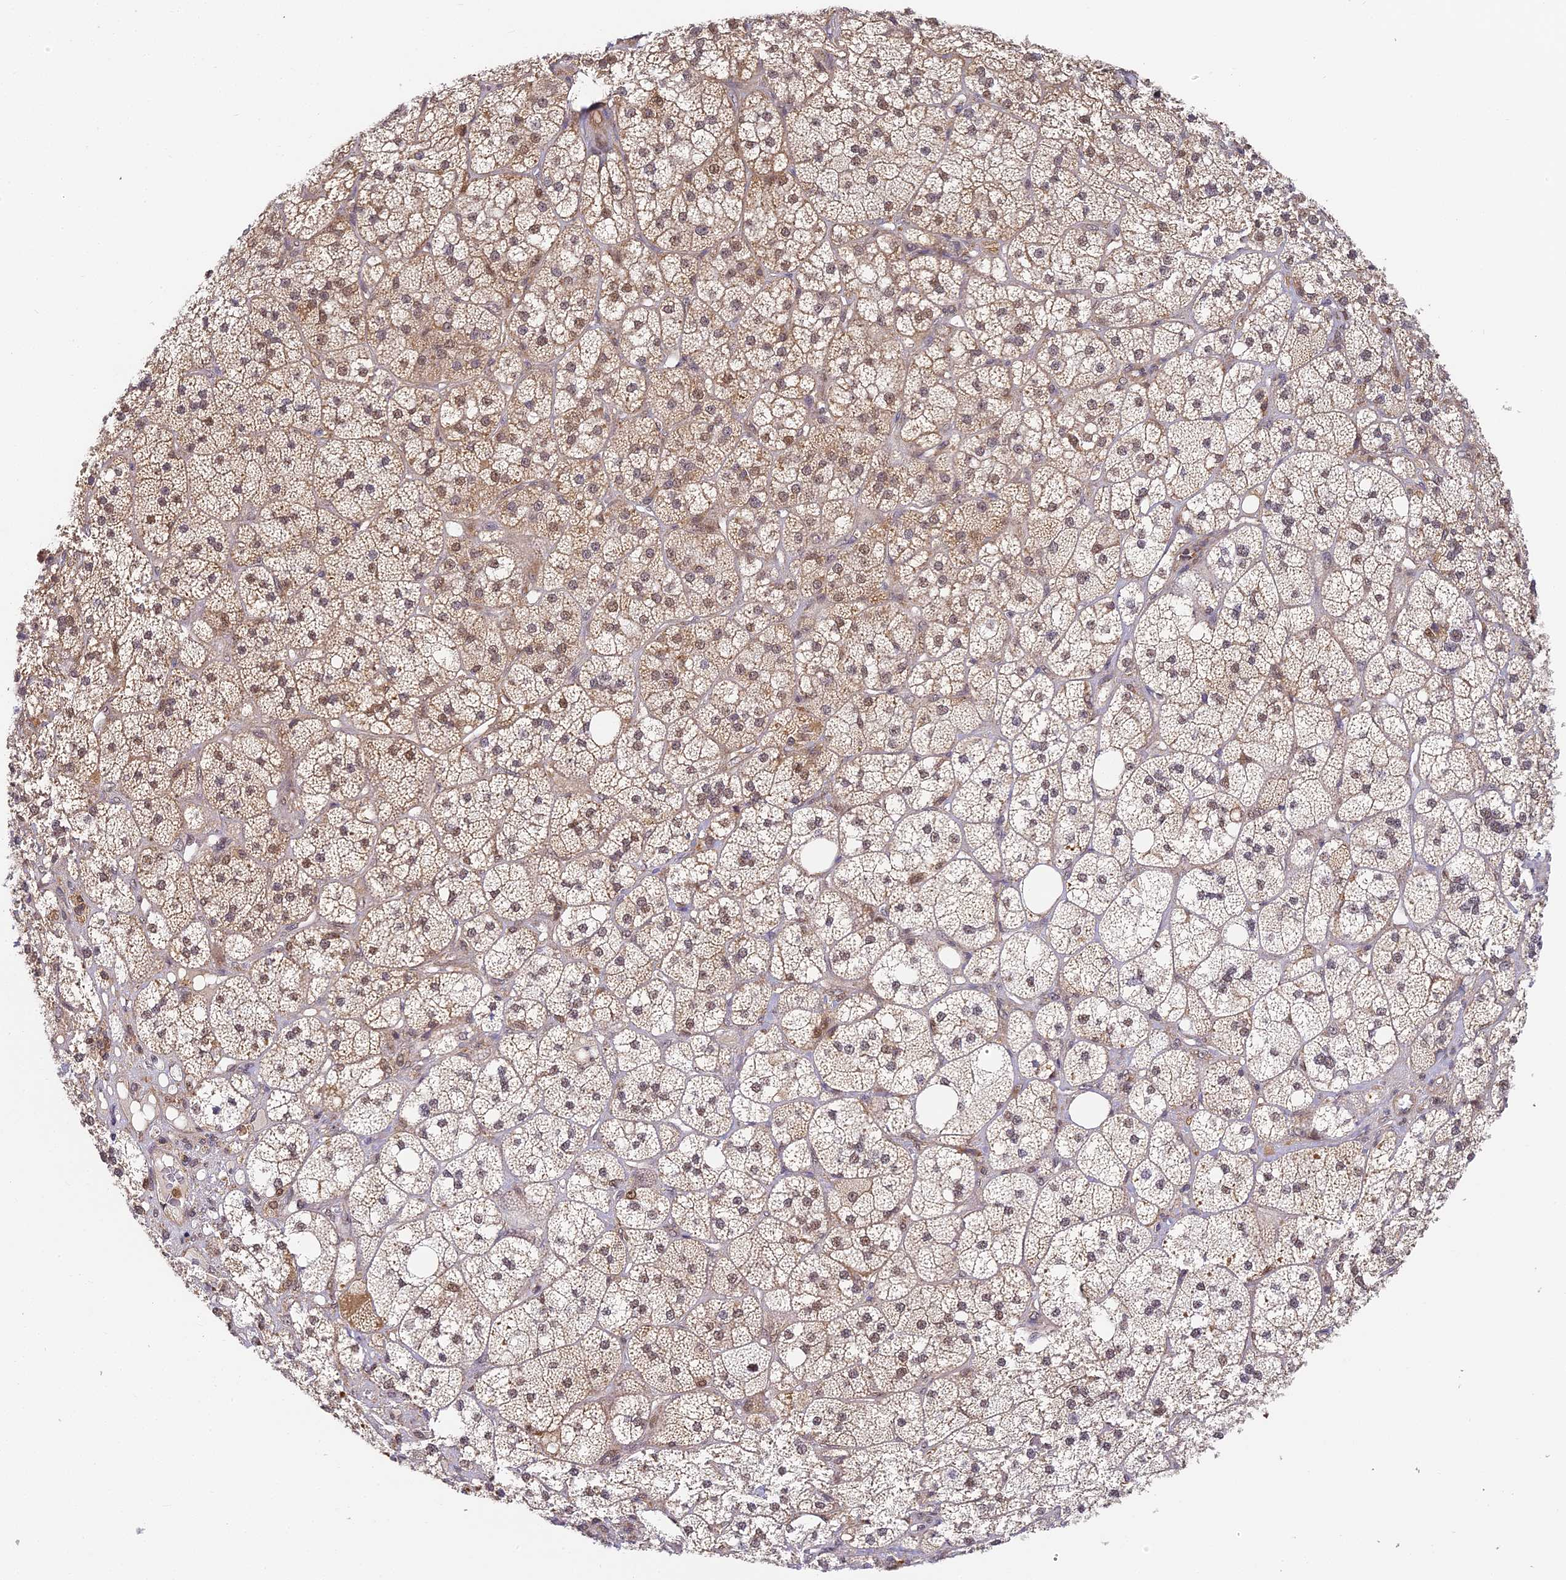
{"staining": {"intensity": "moderate", "quantity": "25%-75%", "location": "cytoplasmic/membranous,nuclear"}, "tissue": "adrenal gland", "cell_type": "Glandular cells", "image_type": "normal", "snomed": [{"axis": "morphology", "description": "Normal tissue, NOS"}, {"axis": "topography", "description": "Adrenal gland"}], "caption": "A high-resolution micrograph shows immunohistochemistry staining of benign adrenal gland, which displays moderate cytoplasmic/membranous,nuclear expression in approximately 25%-75% of glandular cells.", "gene": "ENSG00000268870", "patient": {"sex": "male", "age": 61}}